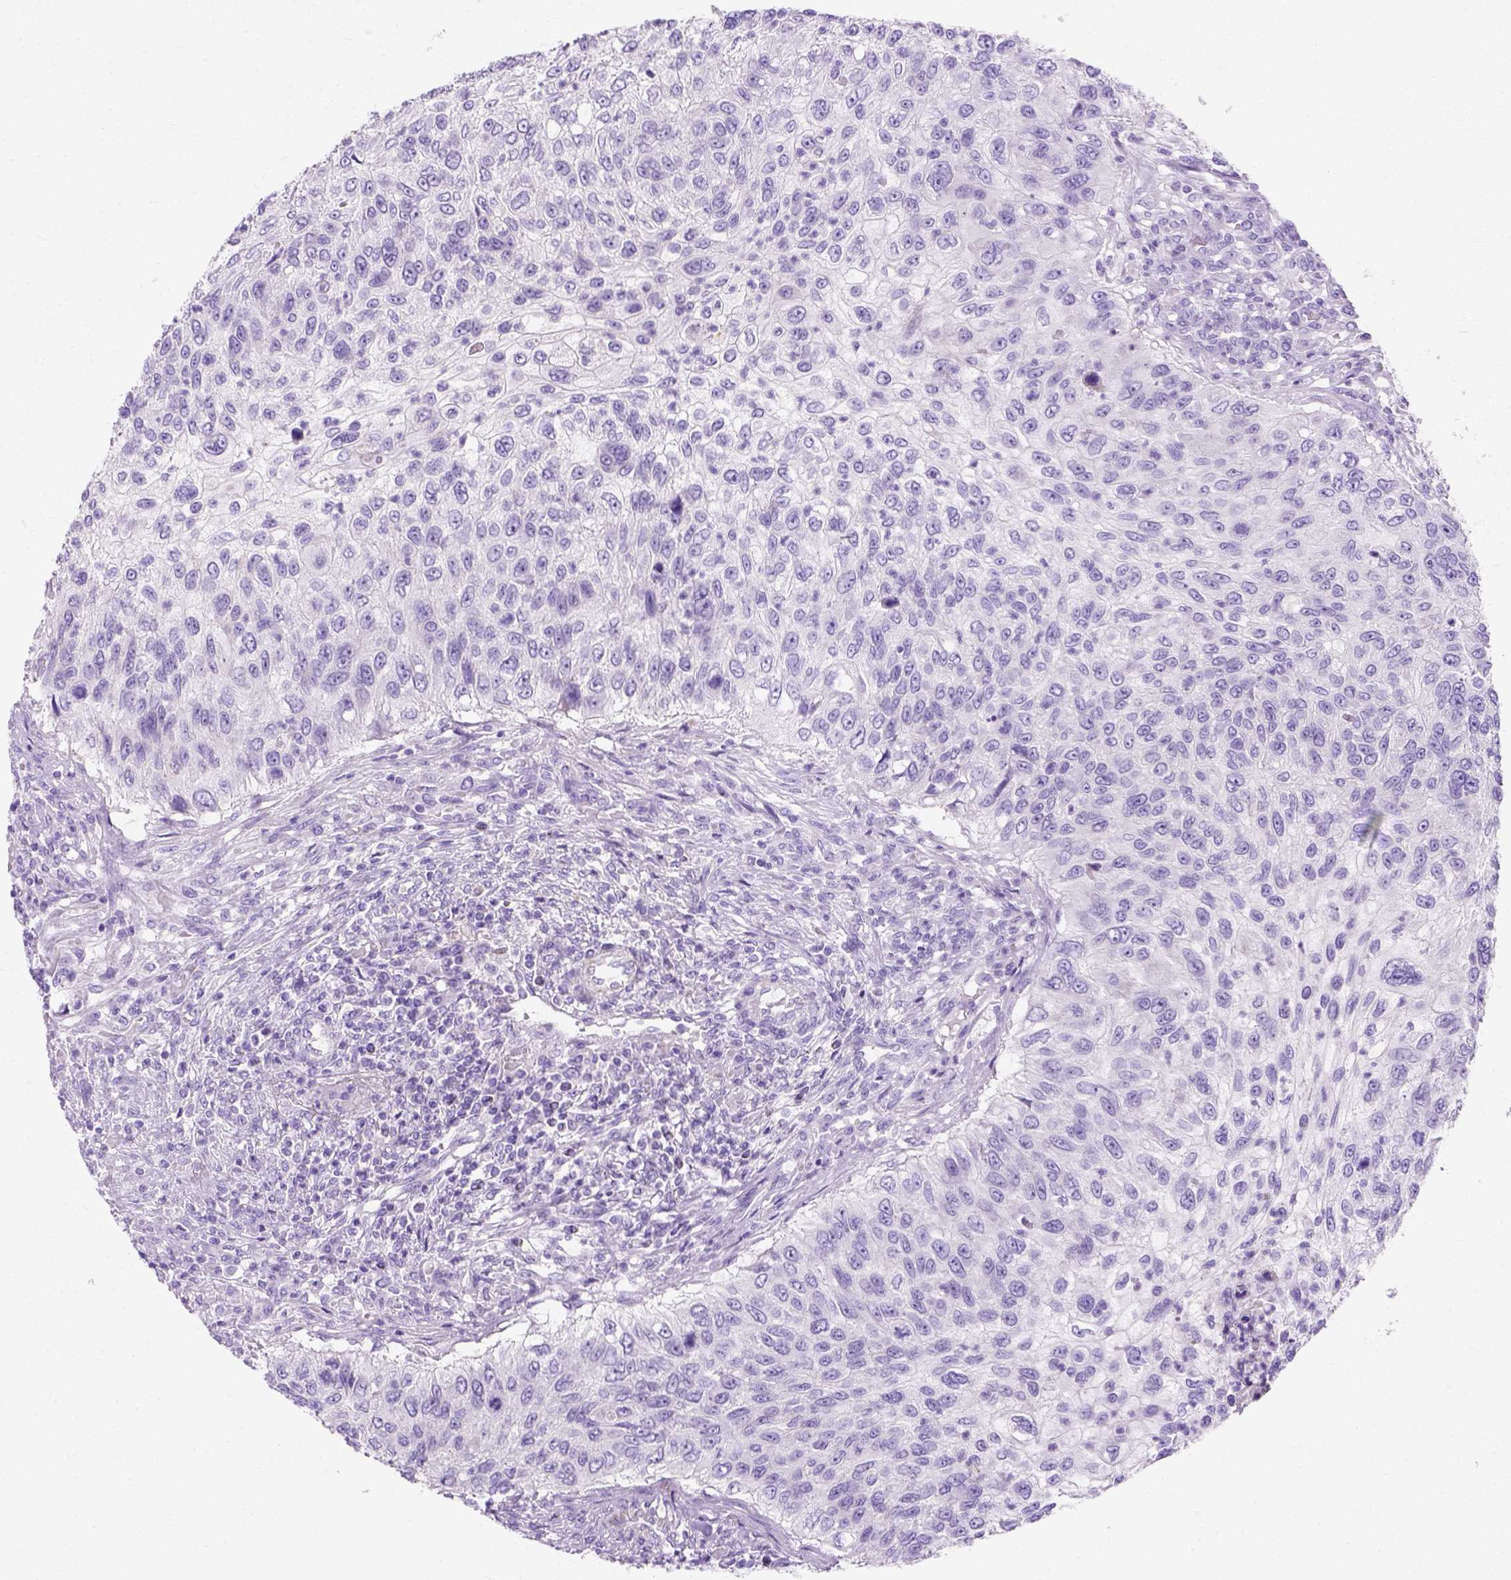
{"staining": {"intensity": "negative", "quantity": "none", "location": "none"}, "tissue": "urothelial cancer", "cell_type": "Tumor cells", "image_type": "cancer", "snomed": [{"axis": "morphology", "description": "Urothelial carcinoma, High grade"}, {"axis": "topography", "description": "Urinary bladder"}], "caption": "High-grade urothelial carcinoma stained for a protein using IHC exhibits no staining tumor cells.", "gene": "MYH15", "patient": {"sex": "female", "age": 60}}